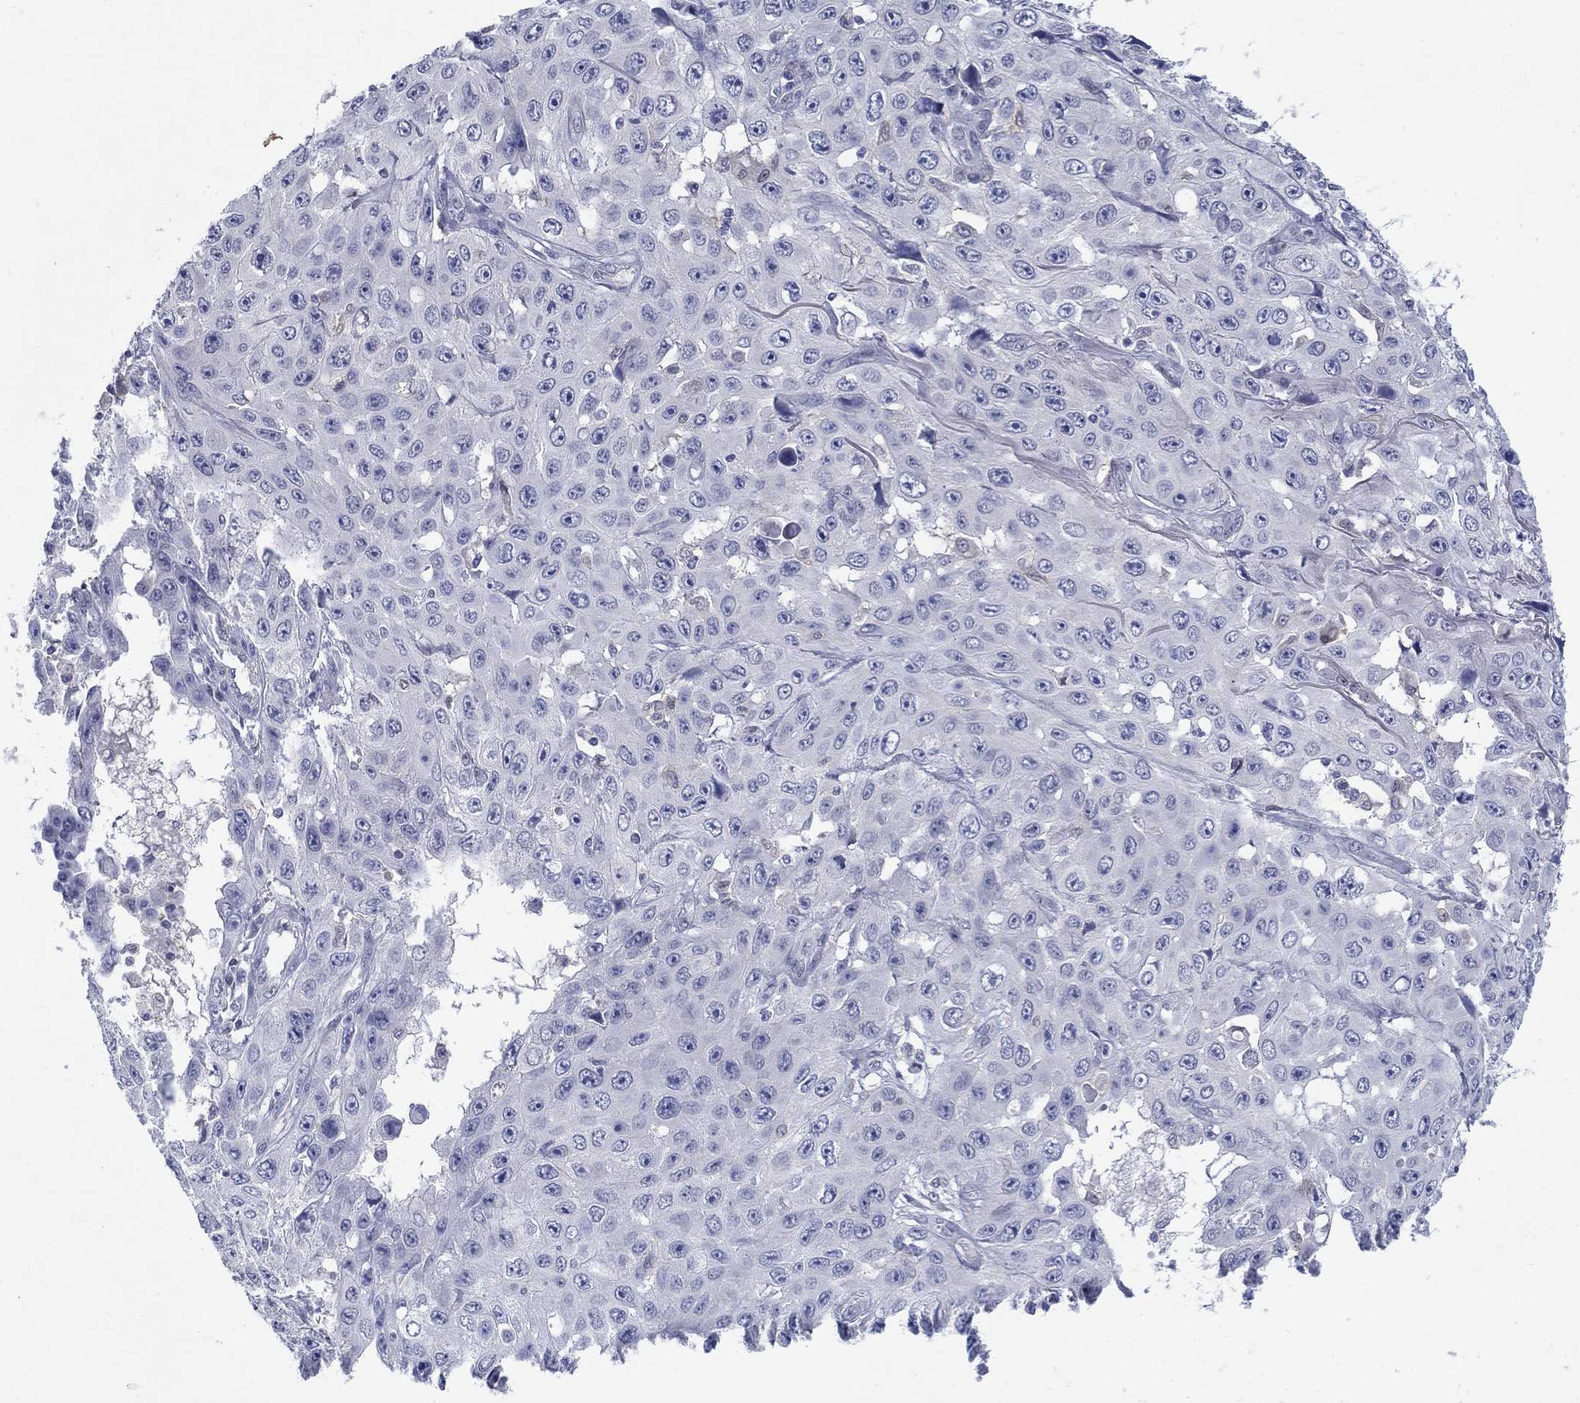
{"staining": {"intensity": "negative", "quantity": "none", "location": "none"}, "tissue": "skin cancer", "cell_type": "Tumor cells", "image_type": "cancer", "snomed": [{"axis": "morphology", "description": "Squamous cell carcinoma, NOS"}, {"axis": "topography", "description": "Skin"}], "caption": "This is a histopathology image of immunohistochemistry staining of skin cancer (squamous cell carcinoma), which shows no staining in tumor cells.", "gene": "EGFLAM", "patient": {"sex": "male", "age": 82}}